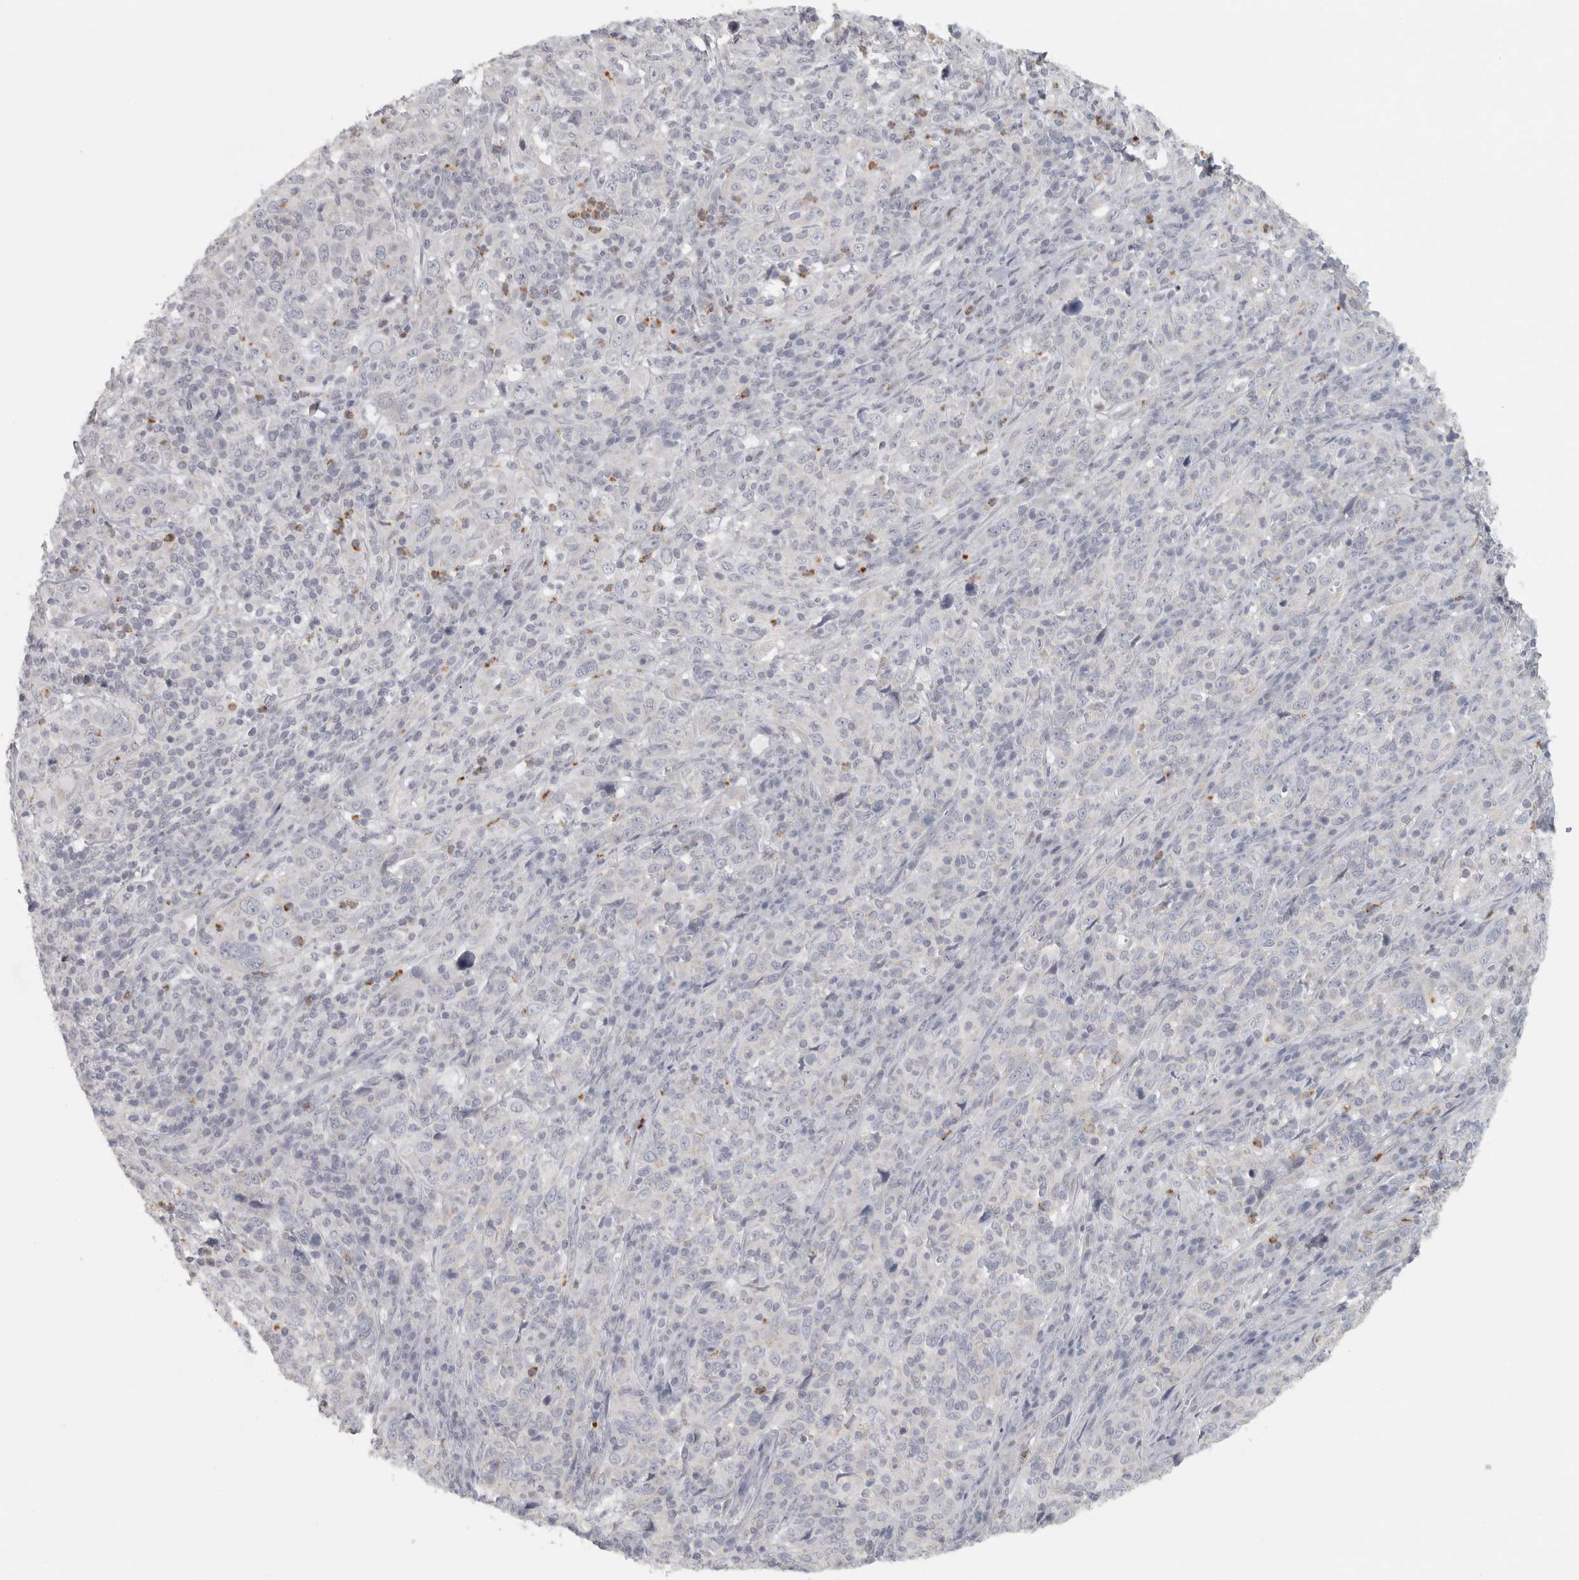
{"staining": {"intensity": "negative", "quantity": "none", "location": "none"}, "tissue": "cervical cancer", "cell_type": "Tumor cells", "image_type": "cancer", "snomed": [{"axis": "morphology", "description": "Squamous cell carcinoma, NOS"}, {"axis": "topography", "description": "Cervix"}], "caption": "Immunohistochemical staining of human cervical cancer exhibits no significant expression in tumor cells.", "gene": "PTPRN2", "patient": {"sex": "female", "age": 46}}